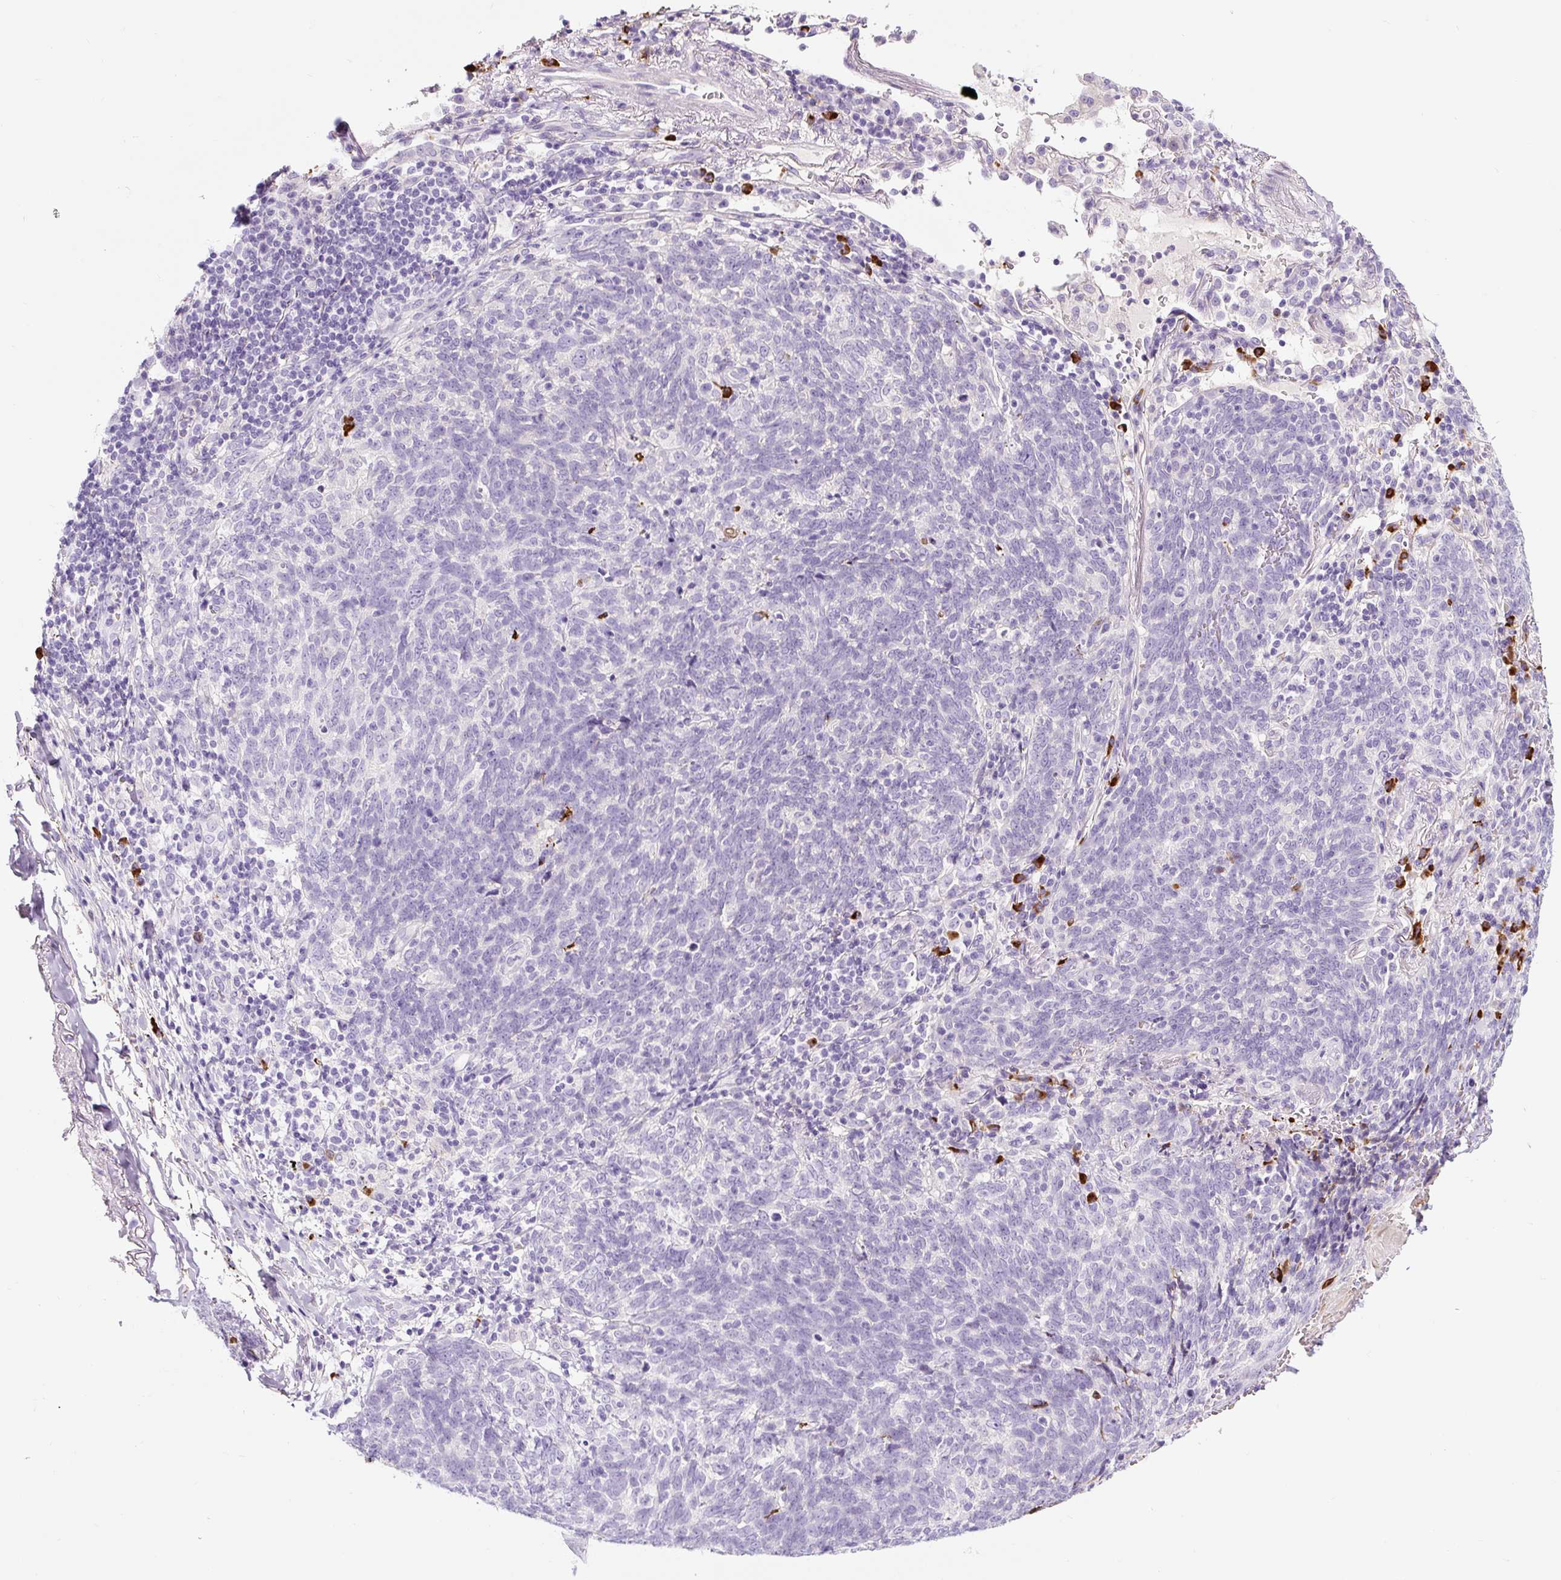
{"staining": {"intensity": "negative", "quantity": "none", "location": "none"}, "tissue": "lung cancer", "cell_type": "Tumor cells", "image_type": "cancer", "snomed": [{"axis": "morphology", "description": "Squamous cell carcinoma, NOS"}, {"axis": "topography", "description": "Lung"}], "caption": "This histopathology image is of lung cancer (squamous cell carcinoma) stained with immunohistochemistry (IHC) to label a protein in brown with the nuclei are counter-stained blue. There is no positivity in tumor cells.", "gene": "RNF212B", "patient": {"sex": "female", "age": 72}}